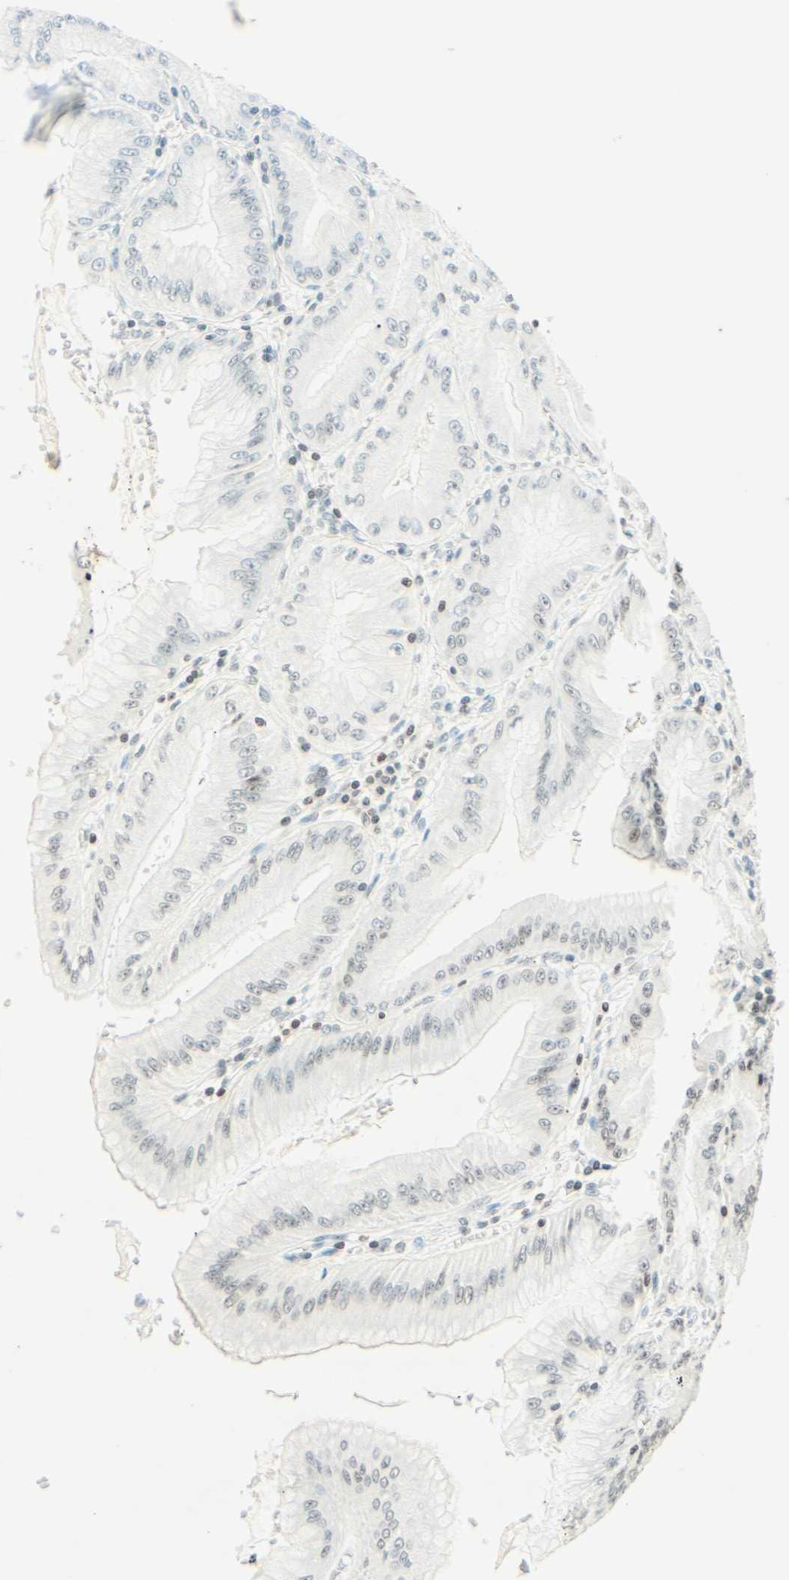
{"staining": {"intensity": "moderate", "quantity": "25%-75%", "location": "nuclear"}, "tissue": "stomach", "cell_type": "Glandular cells", "image_type": "normal", "snomed": [{"axis": "morphology", "description": "Normal tissue, NOS"}, {"axis": "topography", "description": "Stomach, lower"}], "caption": "Protein analysis of benign stomach displays moderate nuclear positivity in about 25%-75% of glandular cells. Immunohistochemistry (ihc) stains the protein in brown and the nuclei are stained blue.", "gene": "MSH2", "patient": {"sex": "male", "age": 71}}